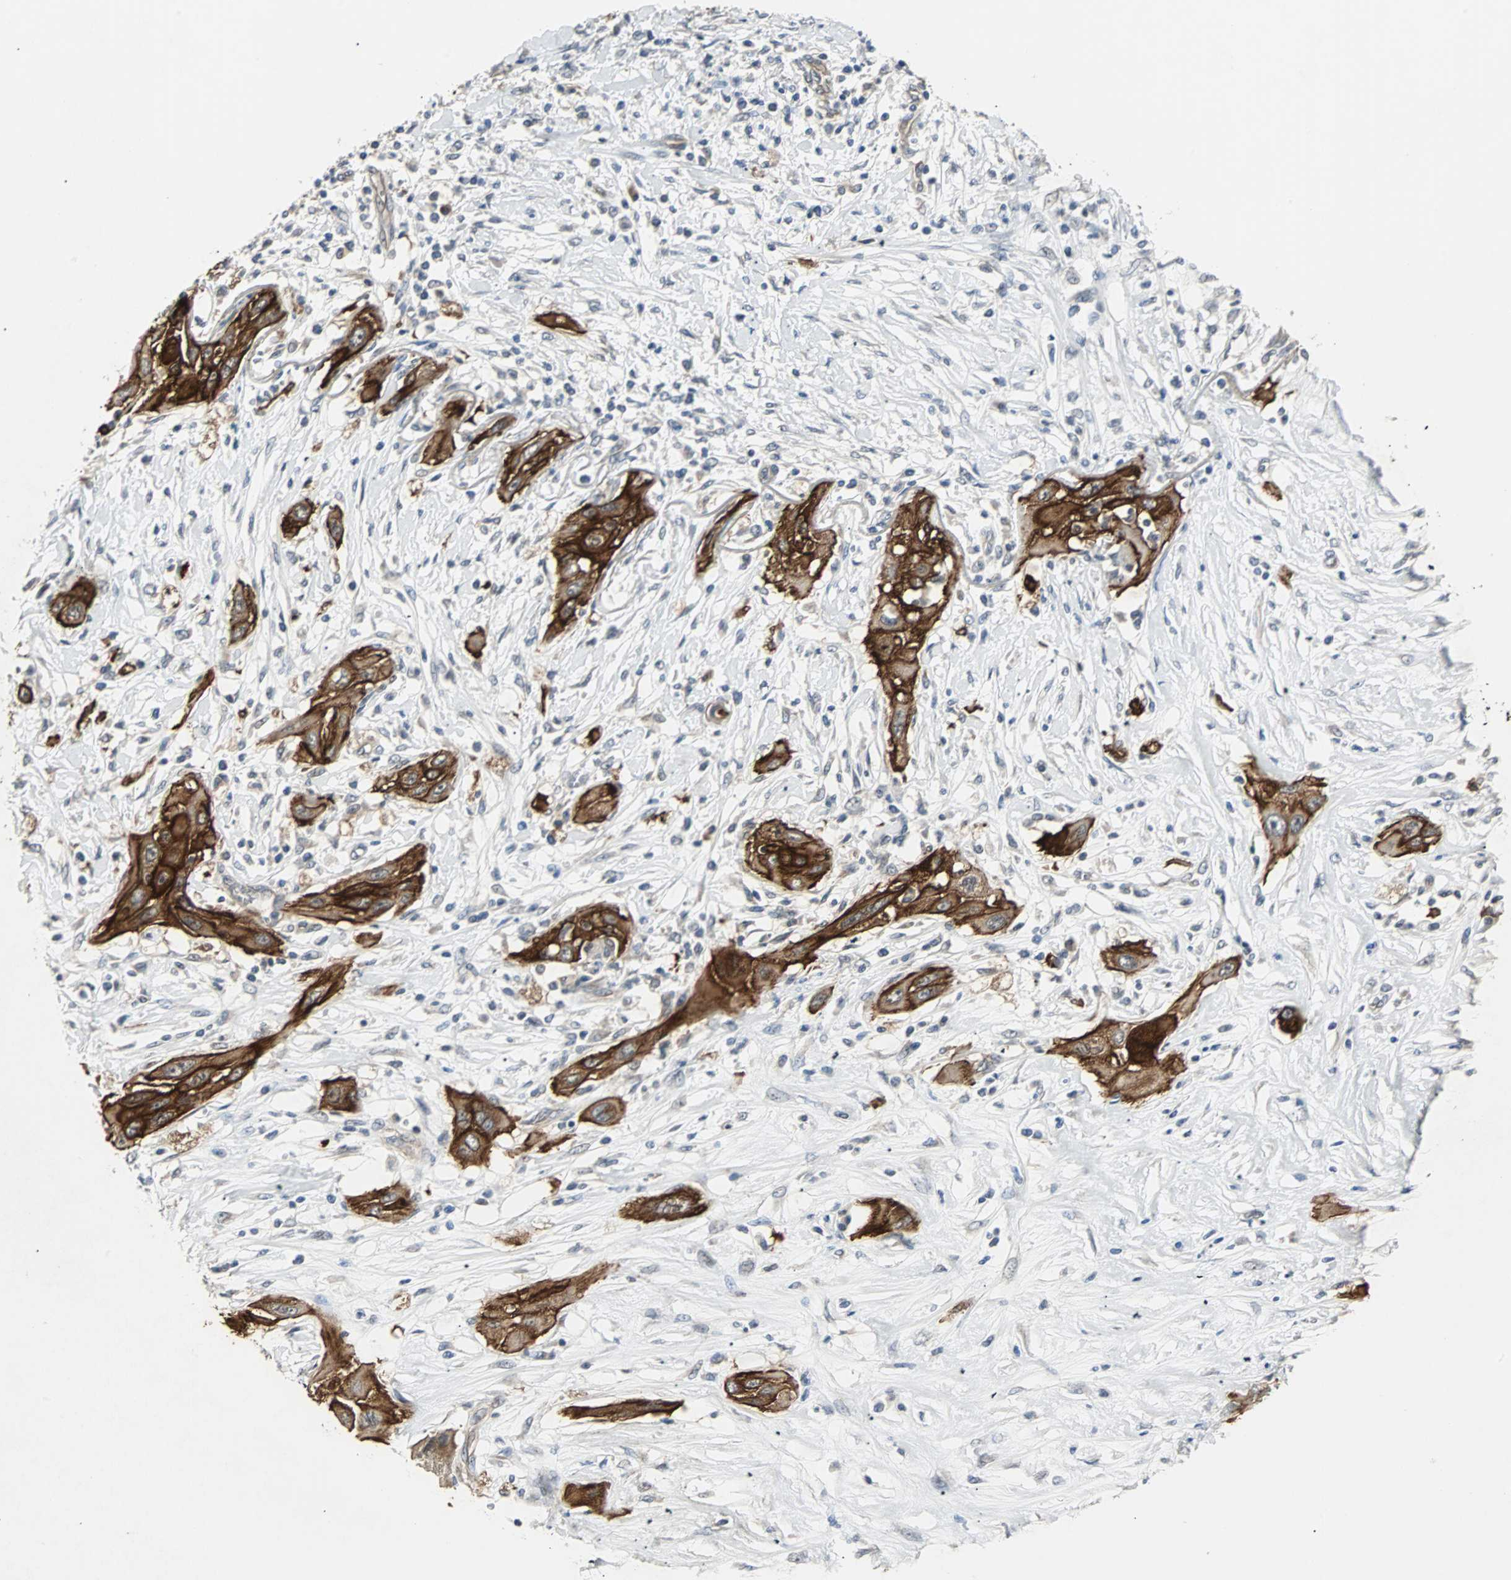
{"staining": {"intensity": "strong", "quantity": ">75%", "location": "cytoplasmic/membranous"}, "tissue": "lung cancer", "cell_type": "Tumor cells", "image_type": "cancer", "snomed": [{"axis": "morphology", "description": "Squamous cell carcinoma, NOS"}, {"axis": "topography", "description": "Lung"}], "caption": "Squamous cell carcinoma (lung) tissue displays strong cytoplasmic/membranous staining in approximately >75% of tumor cells, visualized by immunohistochemistry.", "gene": "CMC2", "patient": {"sex": "female", "age": 47}}